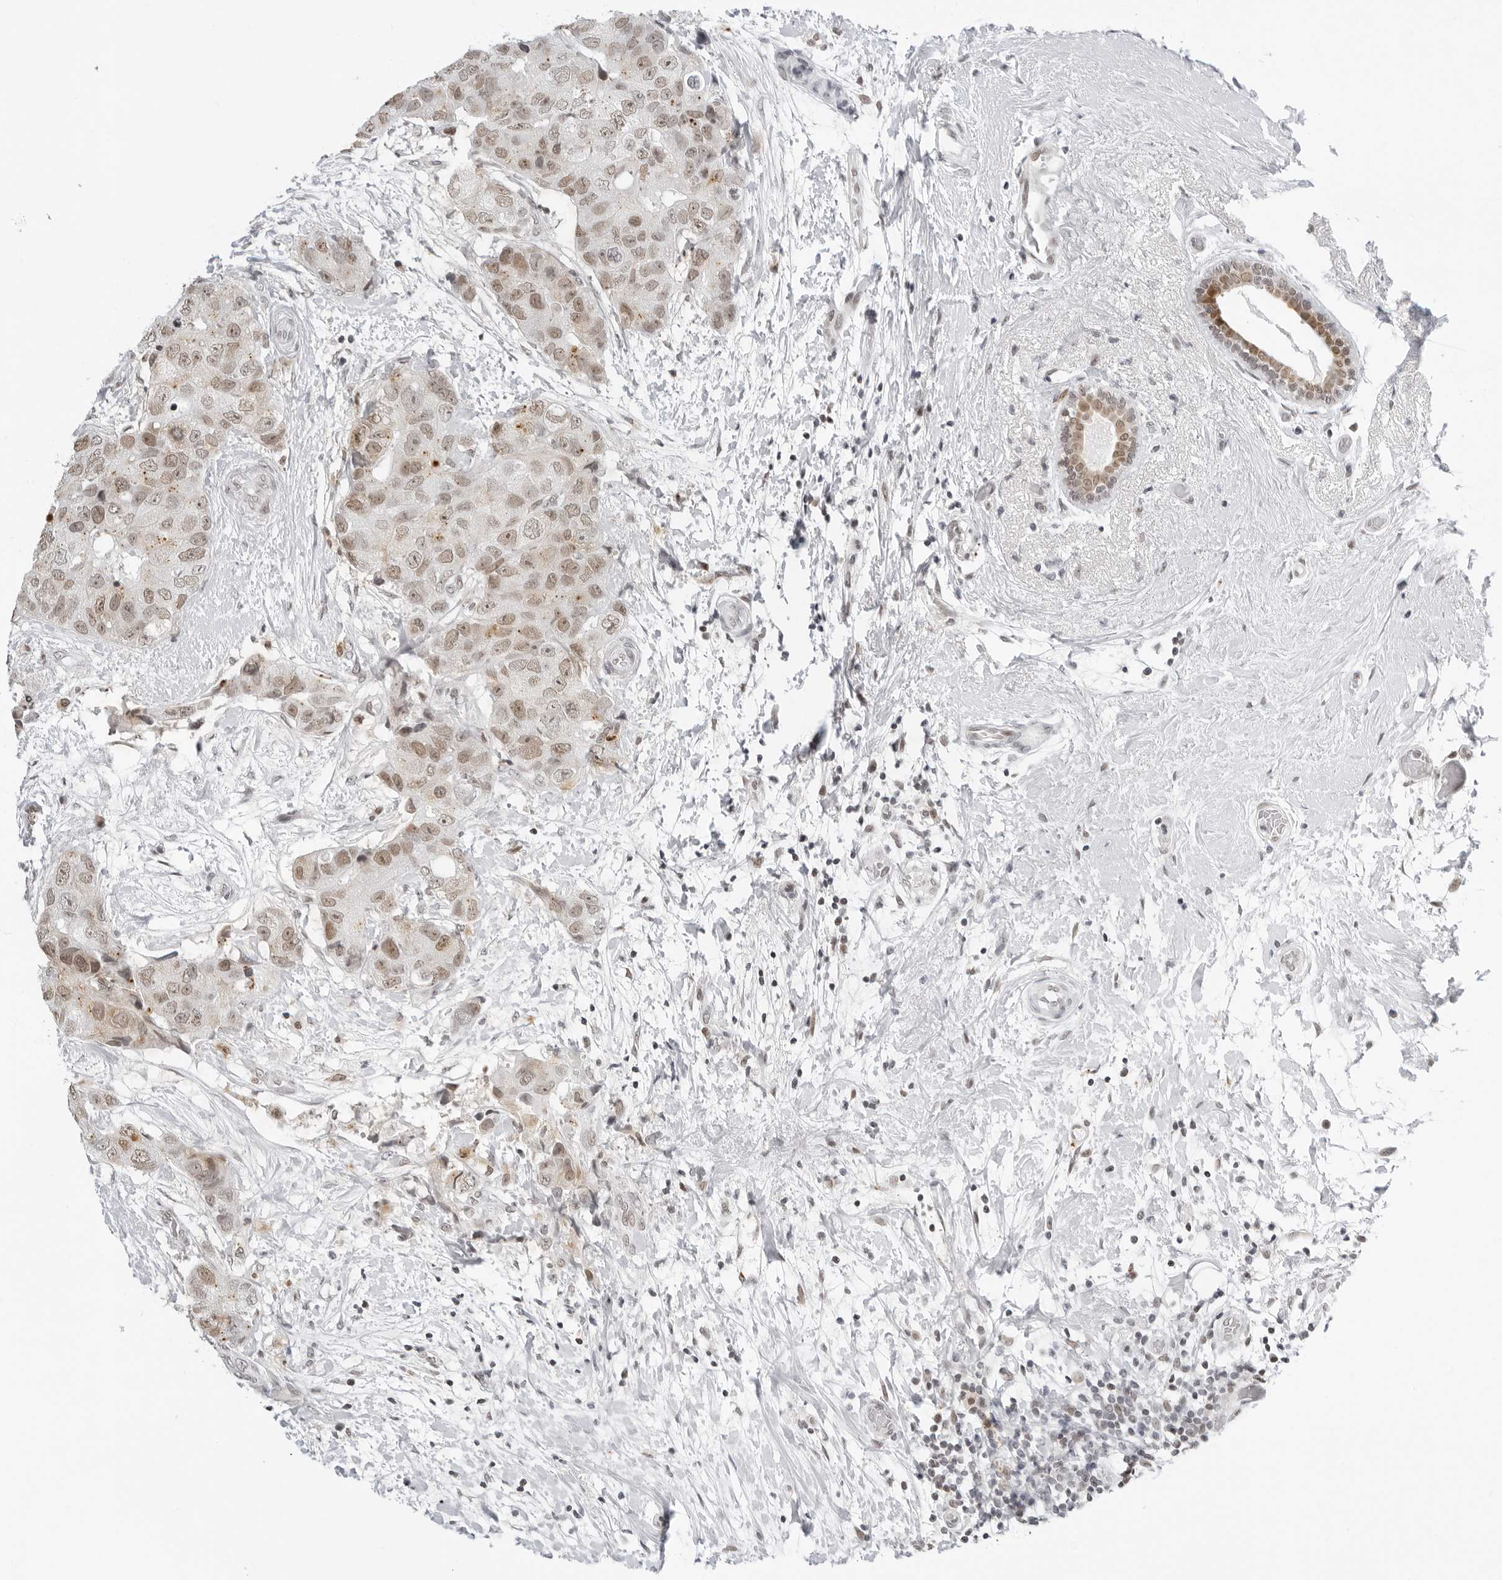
{"staining": {"intensity": "moderate", "quantity": ">75%", "location": "nuclear"}, "tissue": "breast cancer", "cell_type": "Tumor cells", "image_type": "cancer", "snomed": [{"axis": "morphology", "description": "Duct carcinoma"}, {"axis": "topography", "description": "Breast"}], "caption": "Immunohistochemistry (IHC) histopathology image of breast invasive ductal carcinoma stained for a protein (brown), which reveals medium levels of moderate nuclear staining in about >75% of tumor cells.", "gene": "MSH6", "patient": {"sex": "female", "age": 62}}